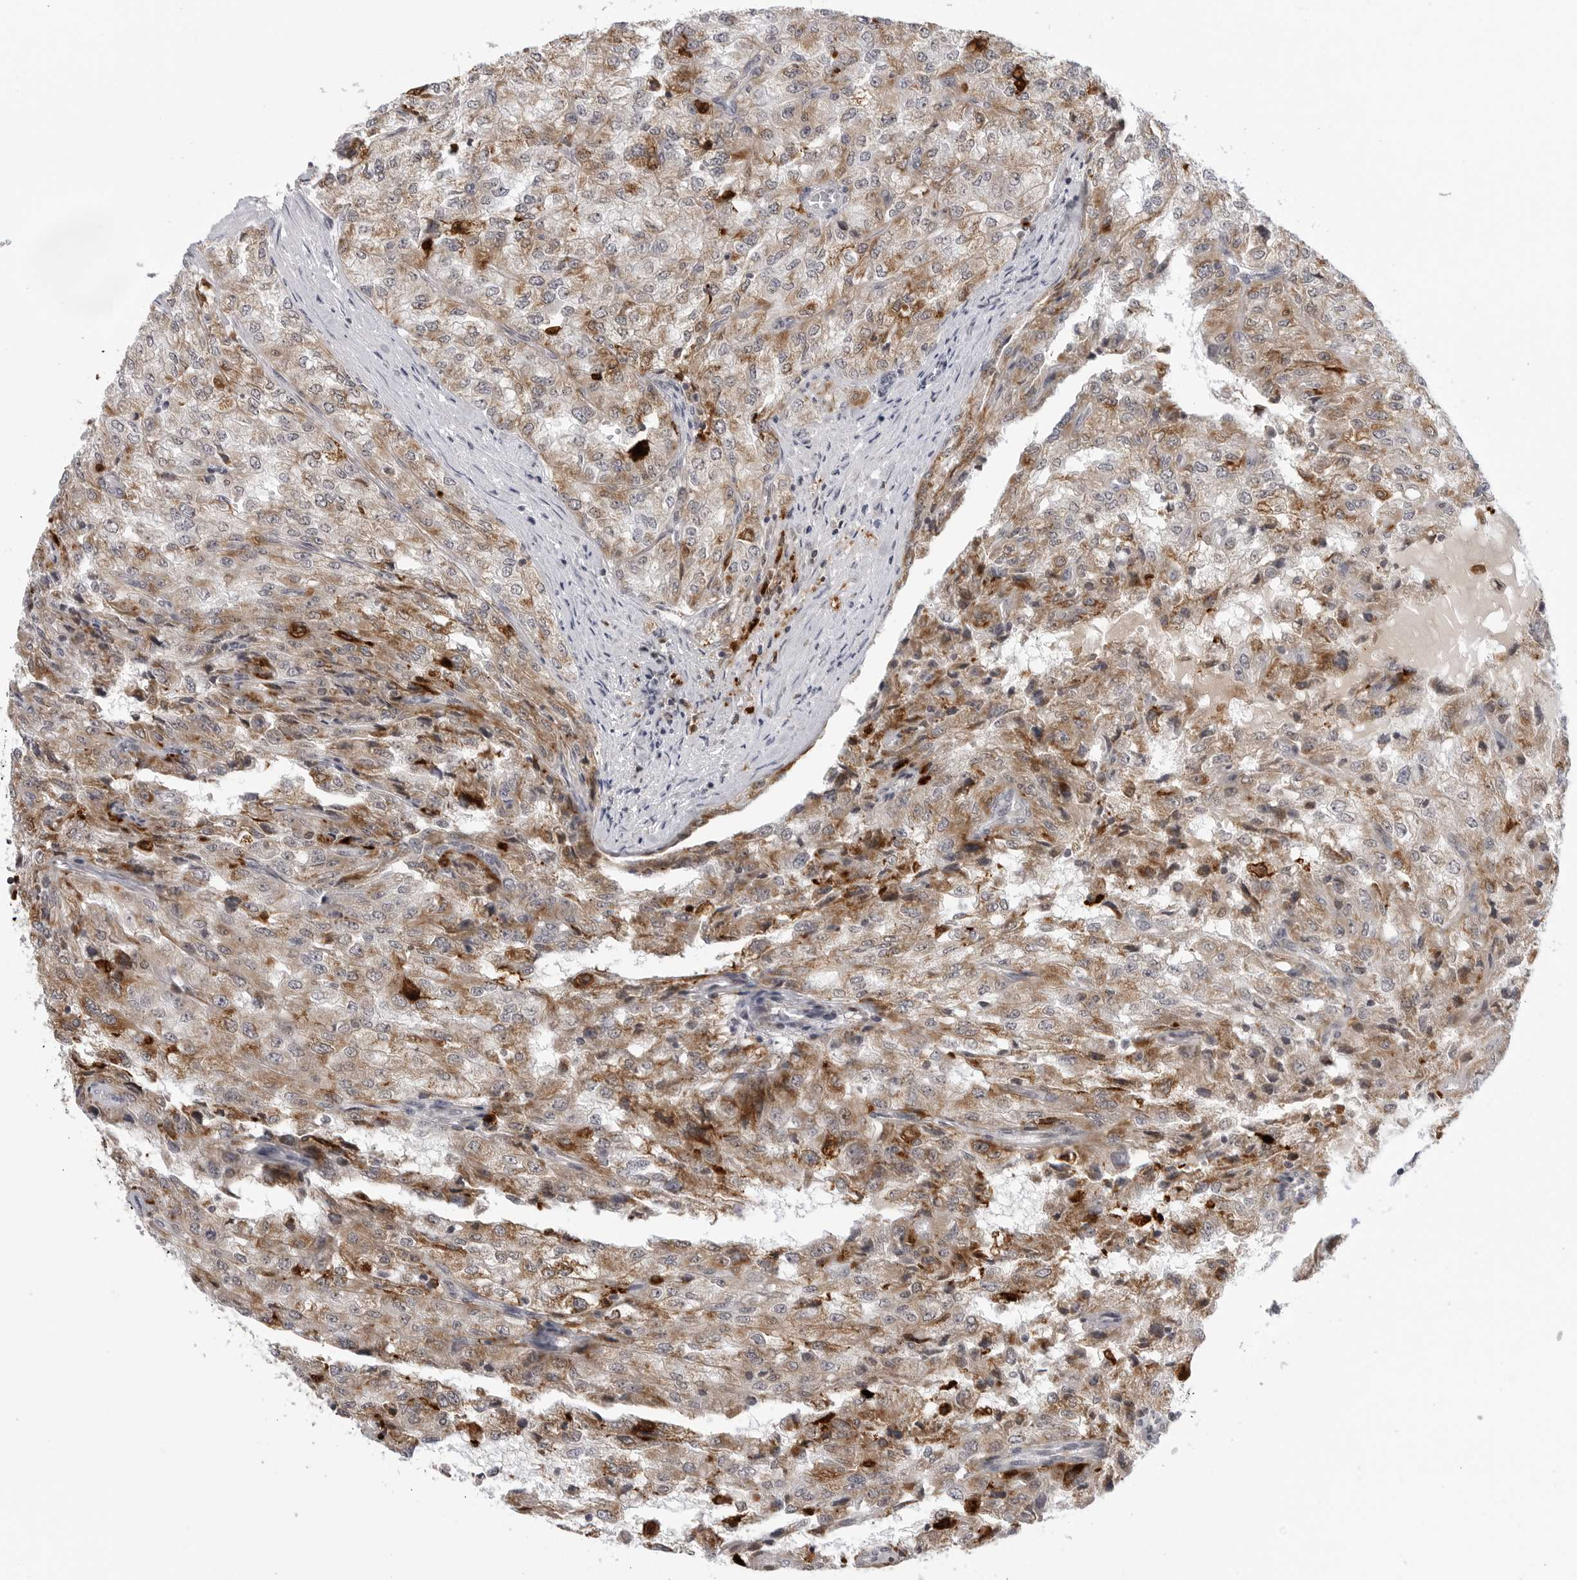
{"staining": {"intensity": "moderate", "quantity": ">75%", "location": "cytoplasmic/membranous"}, "tissue": "renal cancer", "cell_type": "Tumor cells", "image_type": "cancer", "snomed": [{"axis": "morphology", "description": "Adenocarcinoma, NOS"}, {"axis": "topography", "description": "Kidney"}], "caption": "About >75% of tumor cells in renal cancer (adenocarcinoma) exhibit moderate cytoplasmic/membranous protein positivity as visualized by brown immunohistochemical staining.", "gene": "CDK20", "patient": {"sex": "female", "age": 54}}